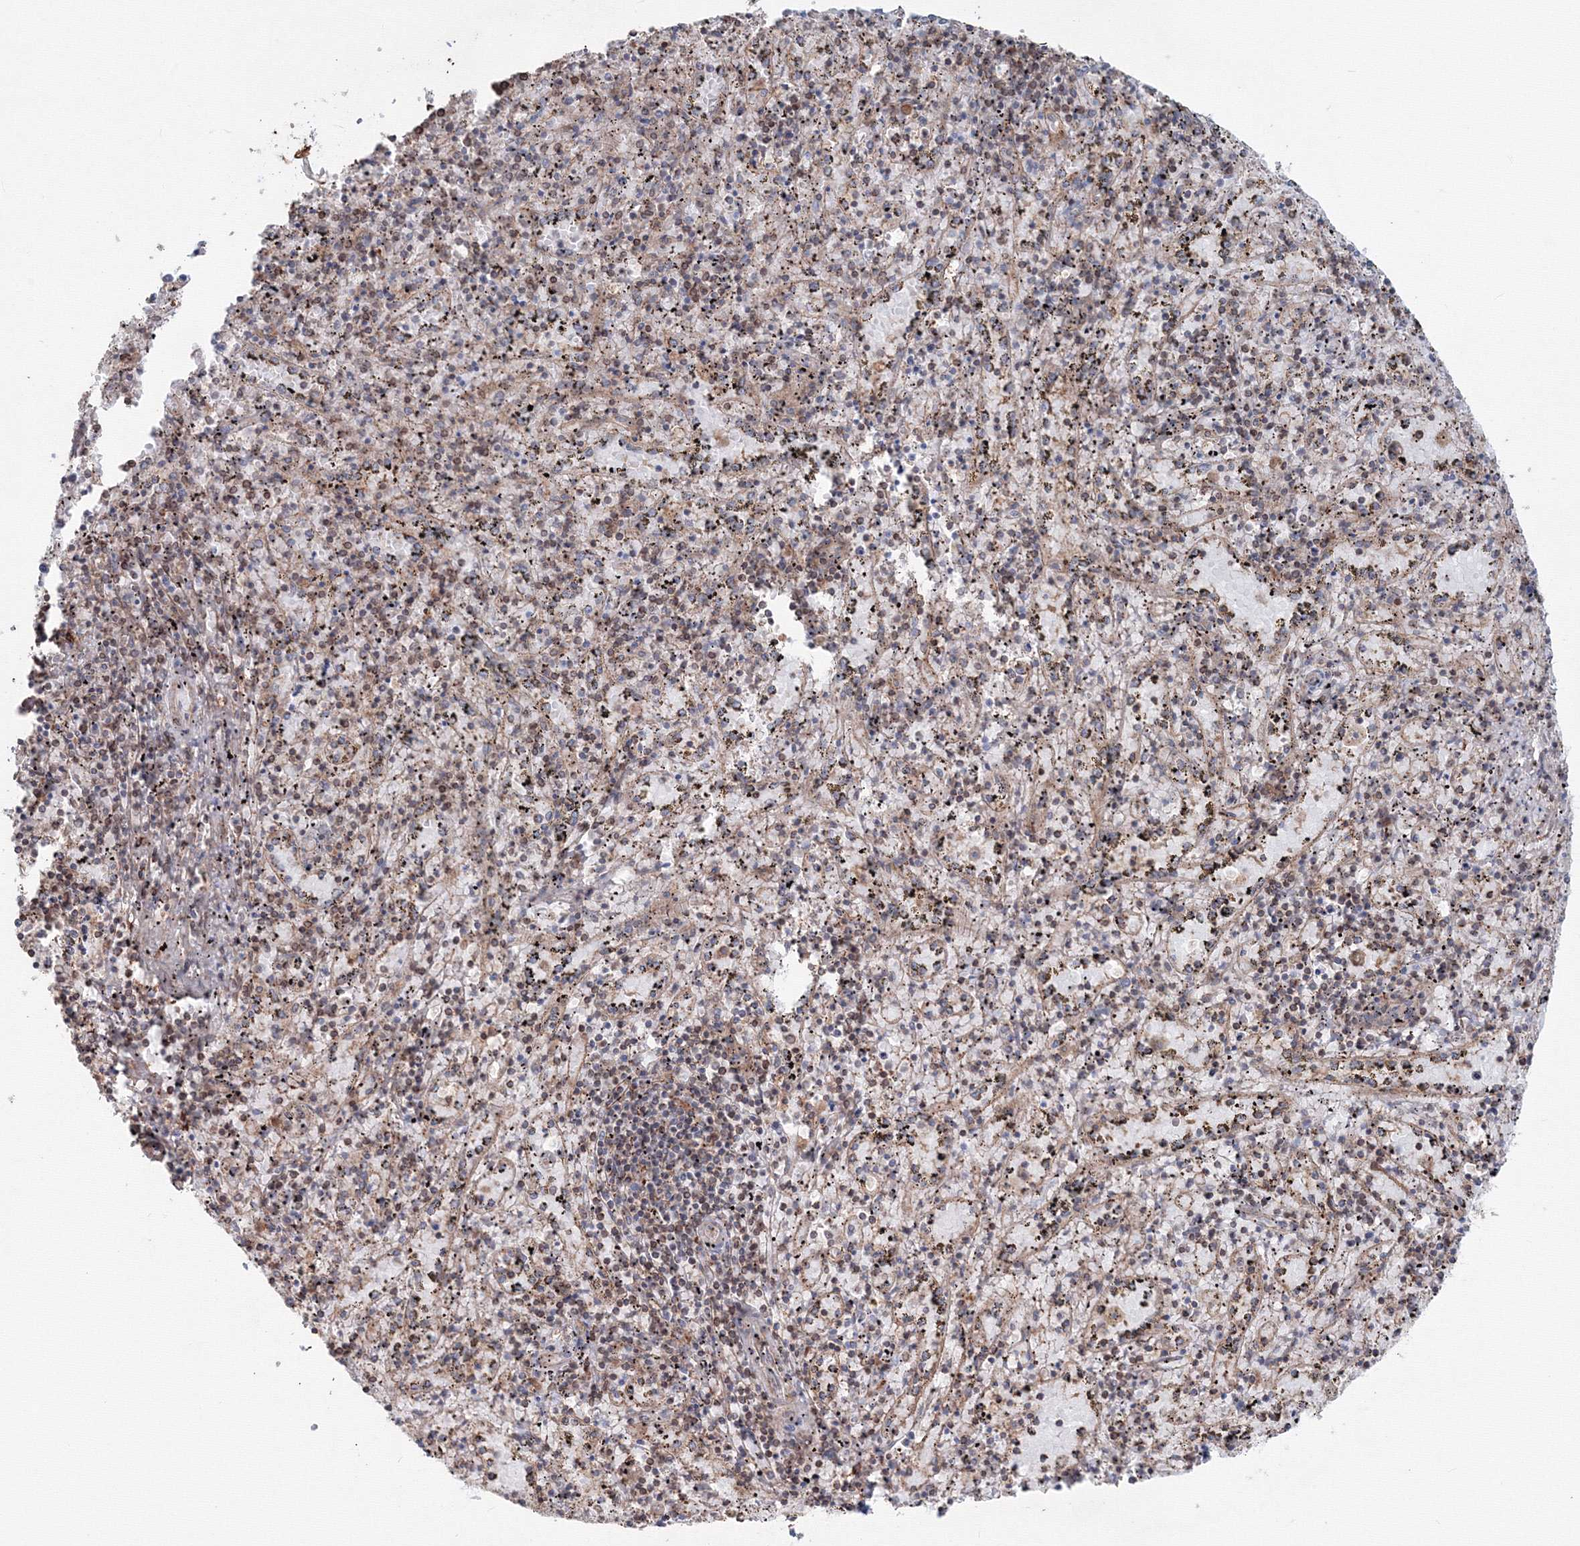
{"staining": {"intensity": "negative", "quantity": "none", "location": "none"}, "tissue": "spleen", "cell_type": "Cells in red pulp", "image_type": "normal", "snomed": [{"axis": "morphology", "description": "Normal tissue, NOS"}, {"axis": "topography", "description": "Spleen"}], "caption": "A photomicrograph of human spleen is negative for staining in cells in red pulp.", "gene": "SH3PXD2A", "patient": {"sex": "male", "age": 11}}